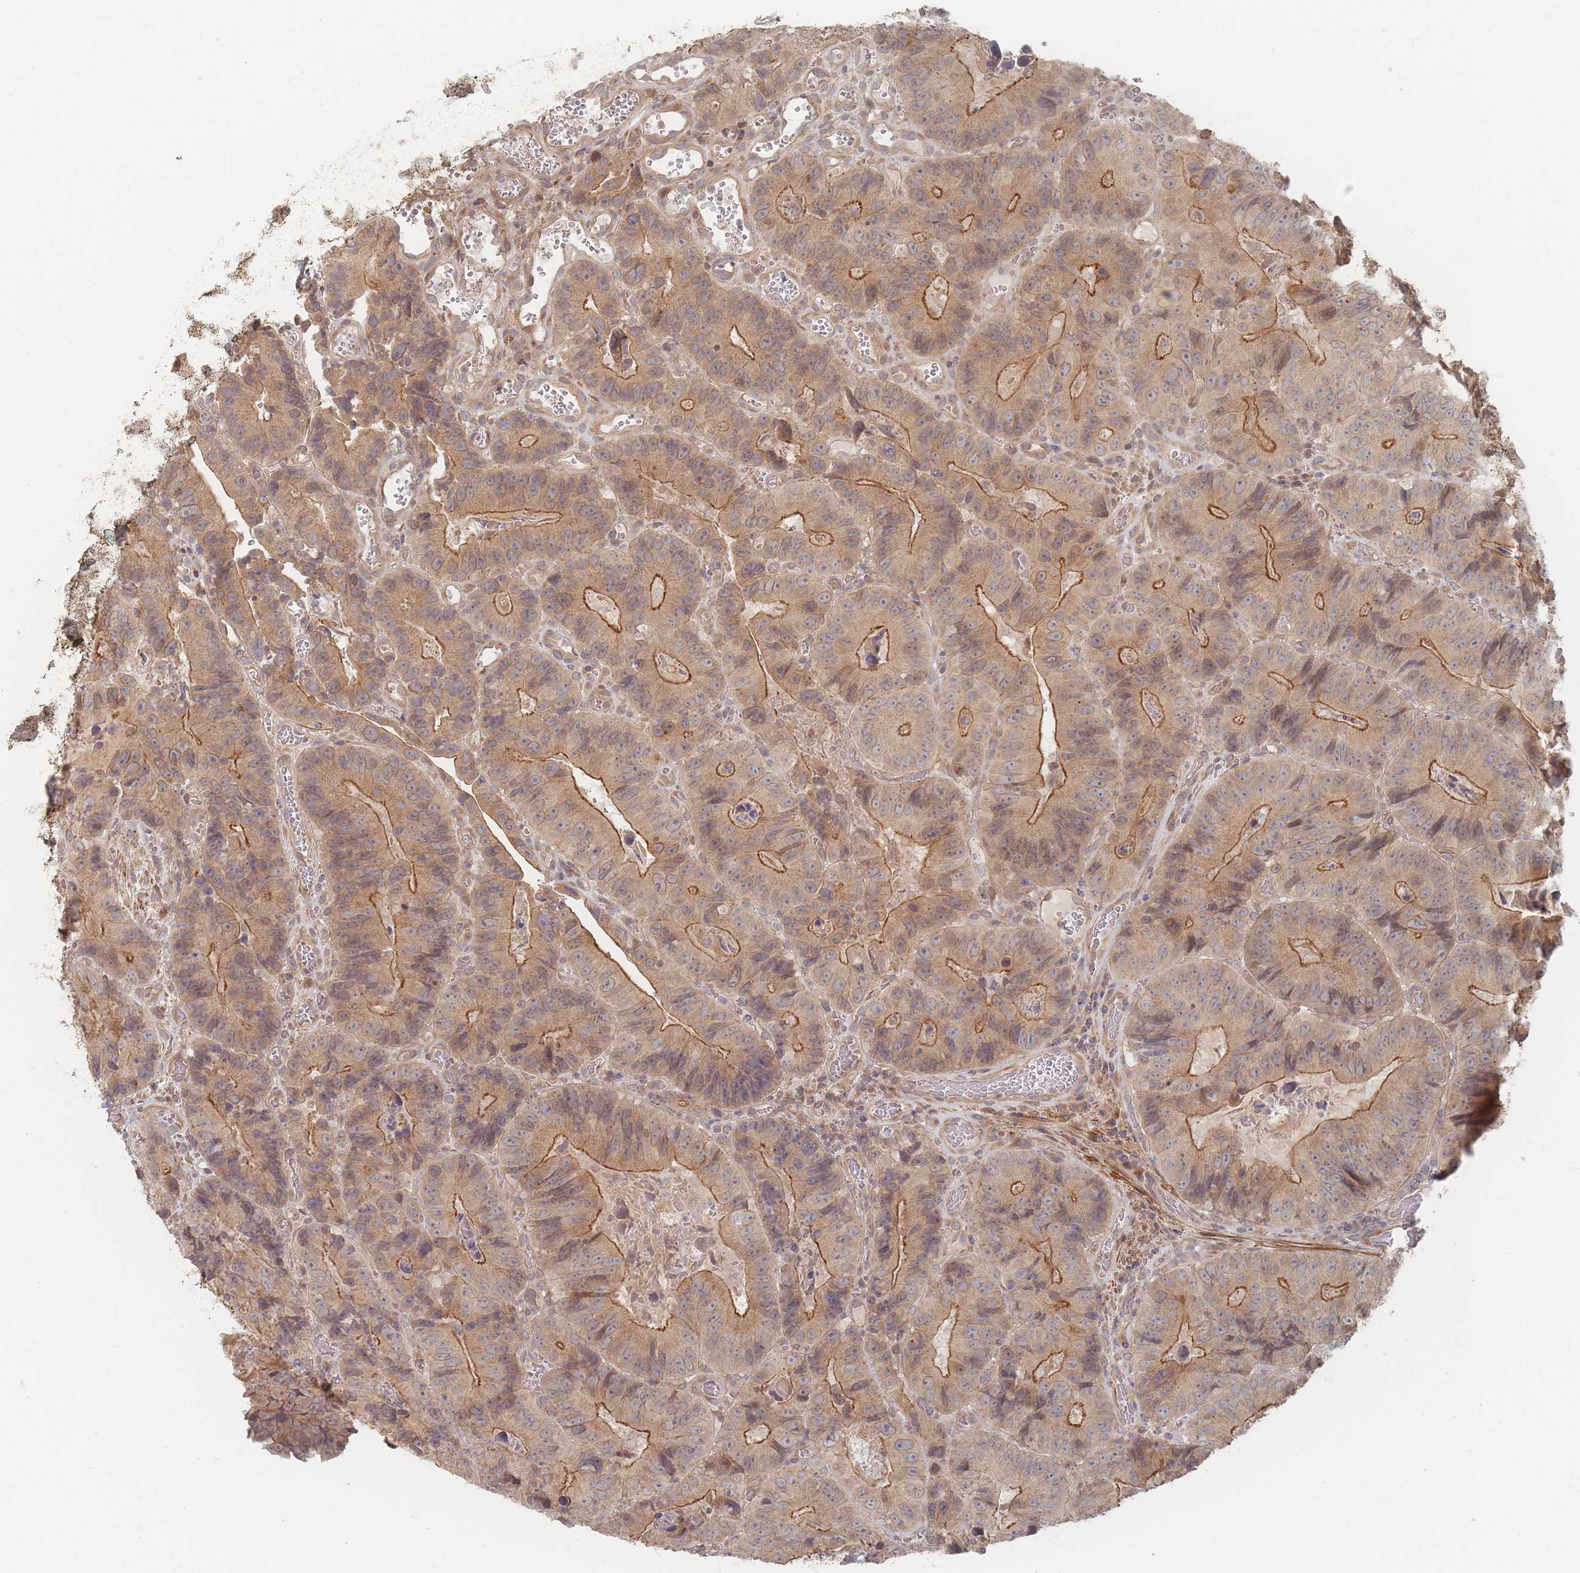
{"staining": {"intensity": "moderate", "quantity": ">75%", "location": "cytoplasmic/membranous"}, "tissue": "colorectal cancer", "cell_type": "Tumor cells", "image_type": "cancer", "snomed": [{"axis": "morphology", "description": "Adenocarcinoma, NOS"}, {"axis": "topography", "description": "Colon"}], "caption": "A micrograph of colorectal adenocarcinoma stained for a protein shows moderate cytoplasmic/membranous brown staining in tumor cells.", "gene": "GLE1", "patient": {"sex": "female", "age": 86}}